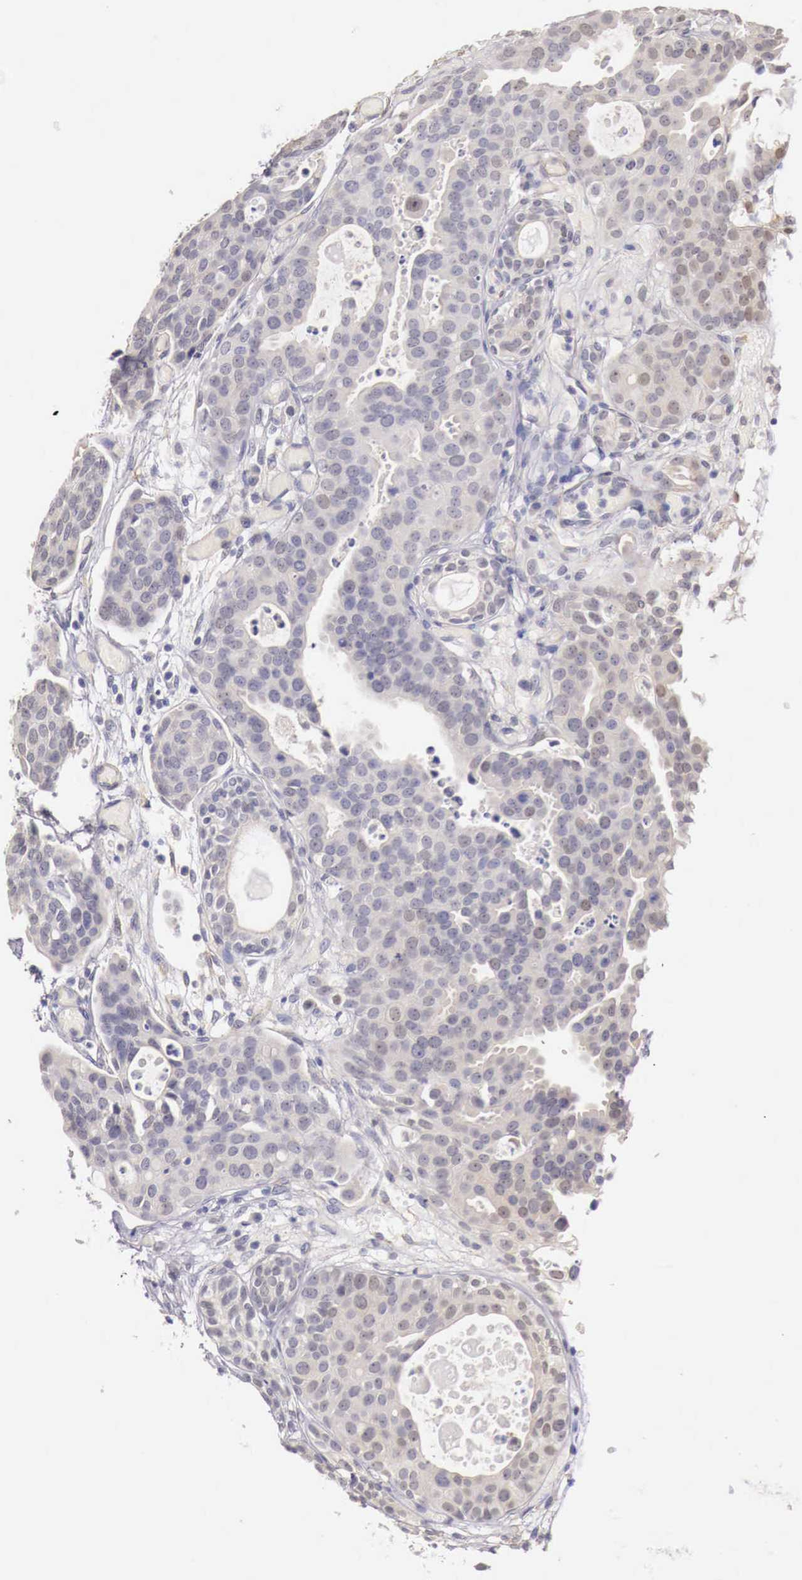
{"staining": {"intensity": "negative", "quantity": "none", "location": "none"}, "tissue": "urothelial cancer", "cell_type": "Tumor cells", "image_type": "cancer", "snomed": [{"axis": "morphology", "description": "Urothelial carcinoma, High grade"}, {"axis": "topography", "description": "Urinary bladder"}], "caption": "IHC image of neoplastic tissue: human urothelial carcinoma (high-grade) stained with DAB displays no significant protein positivity in tumor cells.", "gene": "ENOX2", "patient": {"sex": "male", "age": 78}}